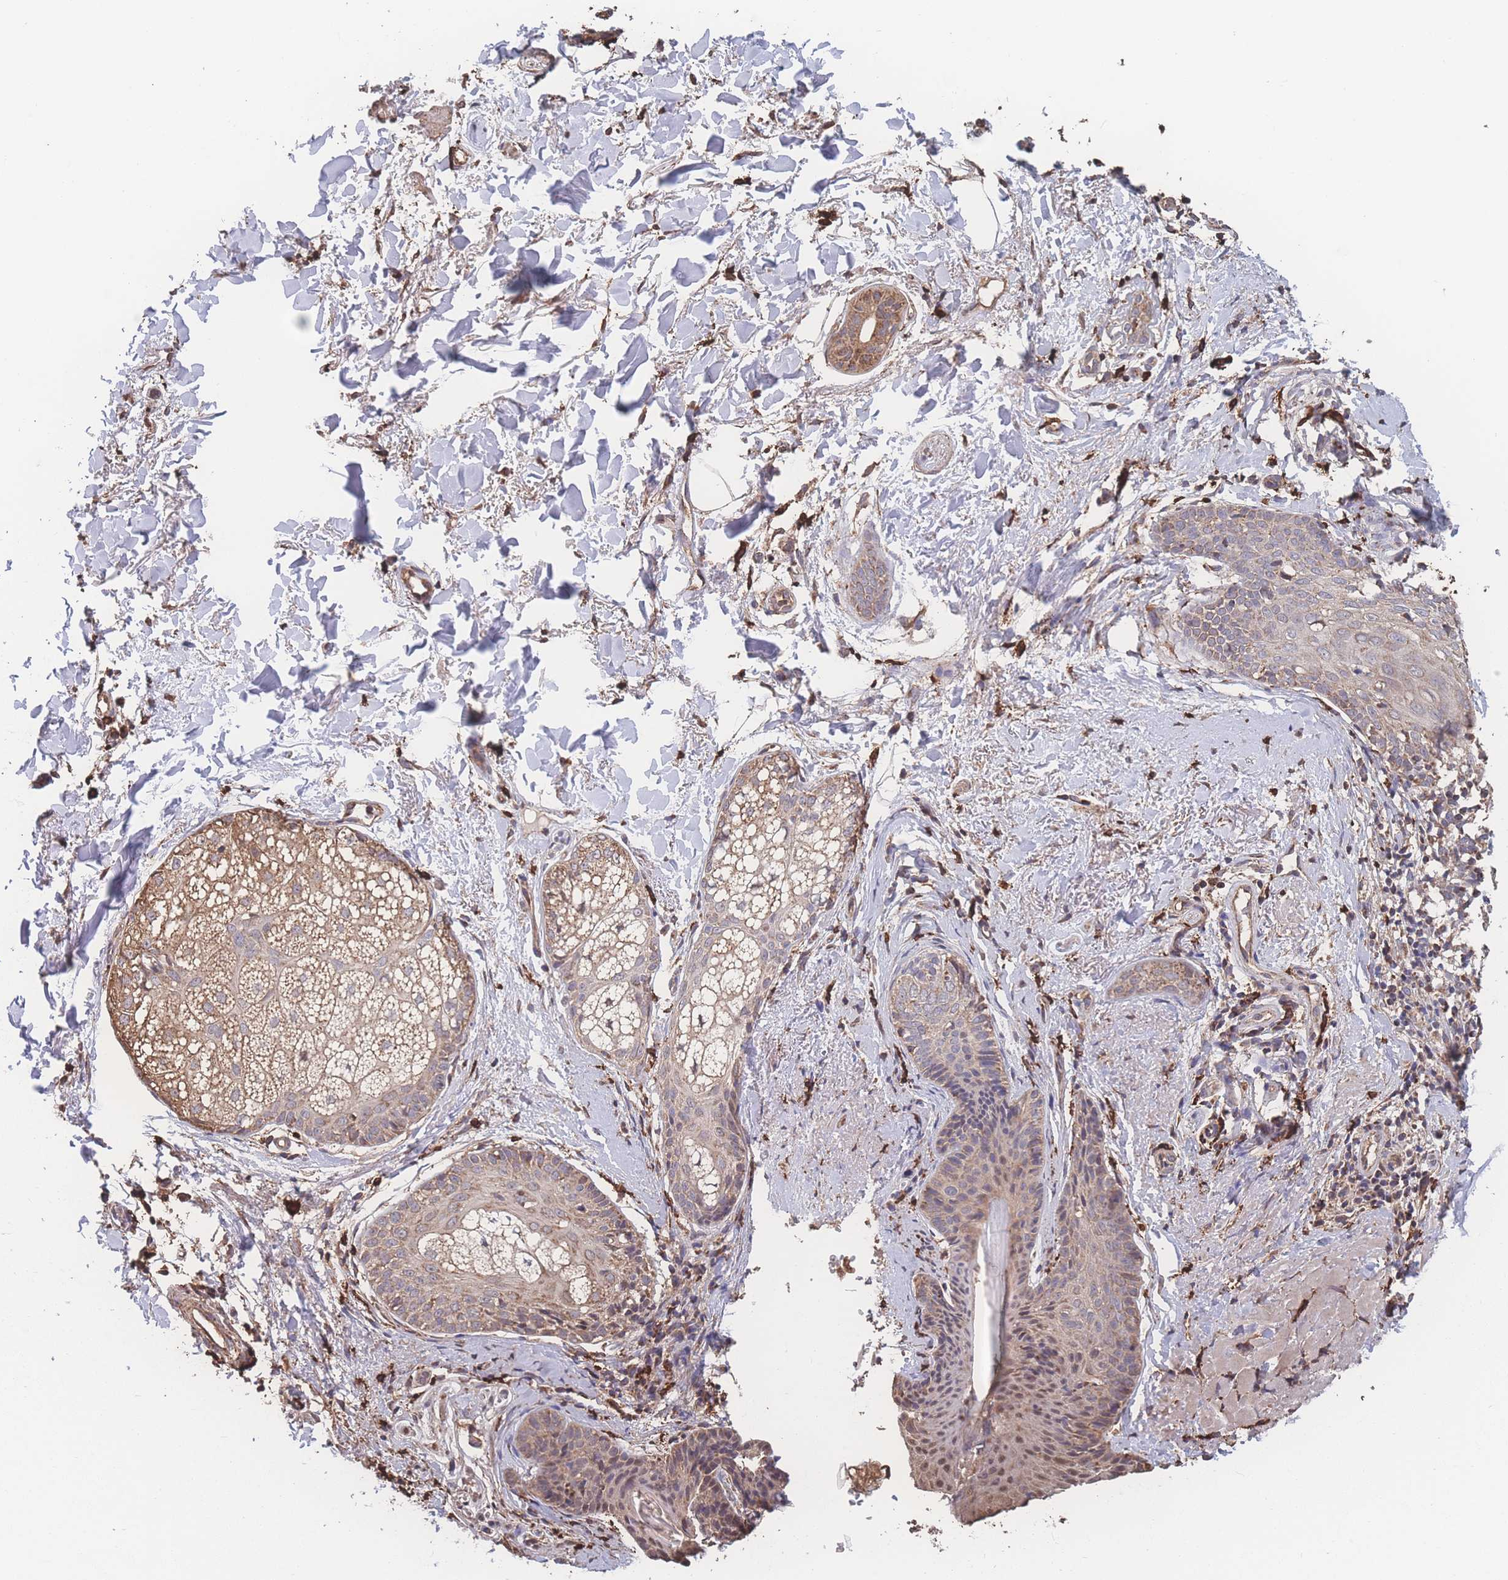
{"staining": {"intensity": "moderate", "quantity": "<25%", "location": "cytoplasmic/membranous"}, "tissue": "skin cancer", "cell_type": "Tumor cells", "image_type": "cancer", "snomed": [{"axis": "morphology", "description": "Basal cell carcinoma"}, {"axis": "topography", "description": "Skin"}], "caption": "Protein analysis of basal cell carcinoma (skin) tissue exhibits moderate cytoplasmic/membranous positivity in approximately <25% of tumor cells.", "gene": "SGSM3", "patient": {"sex": "female", "age": 60}}